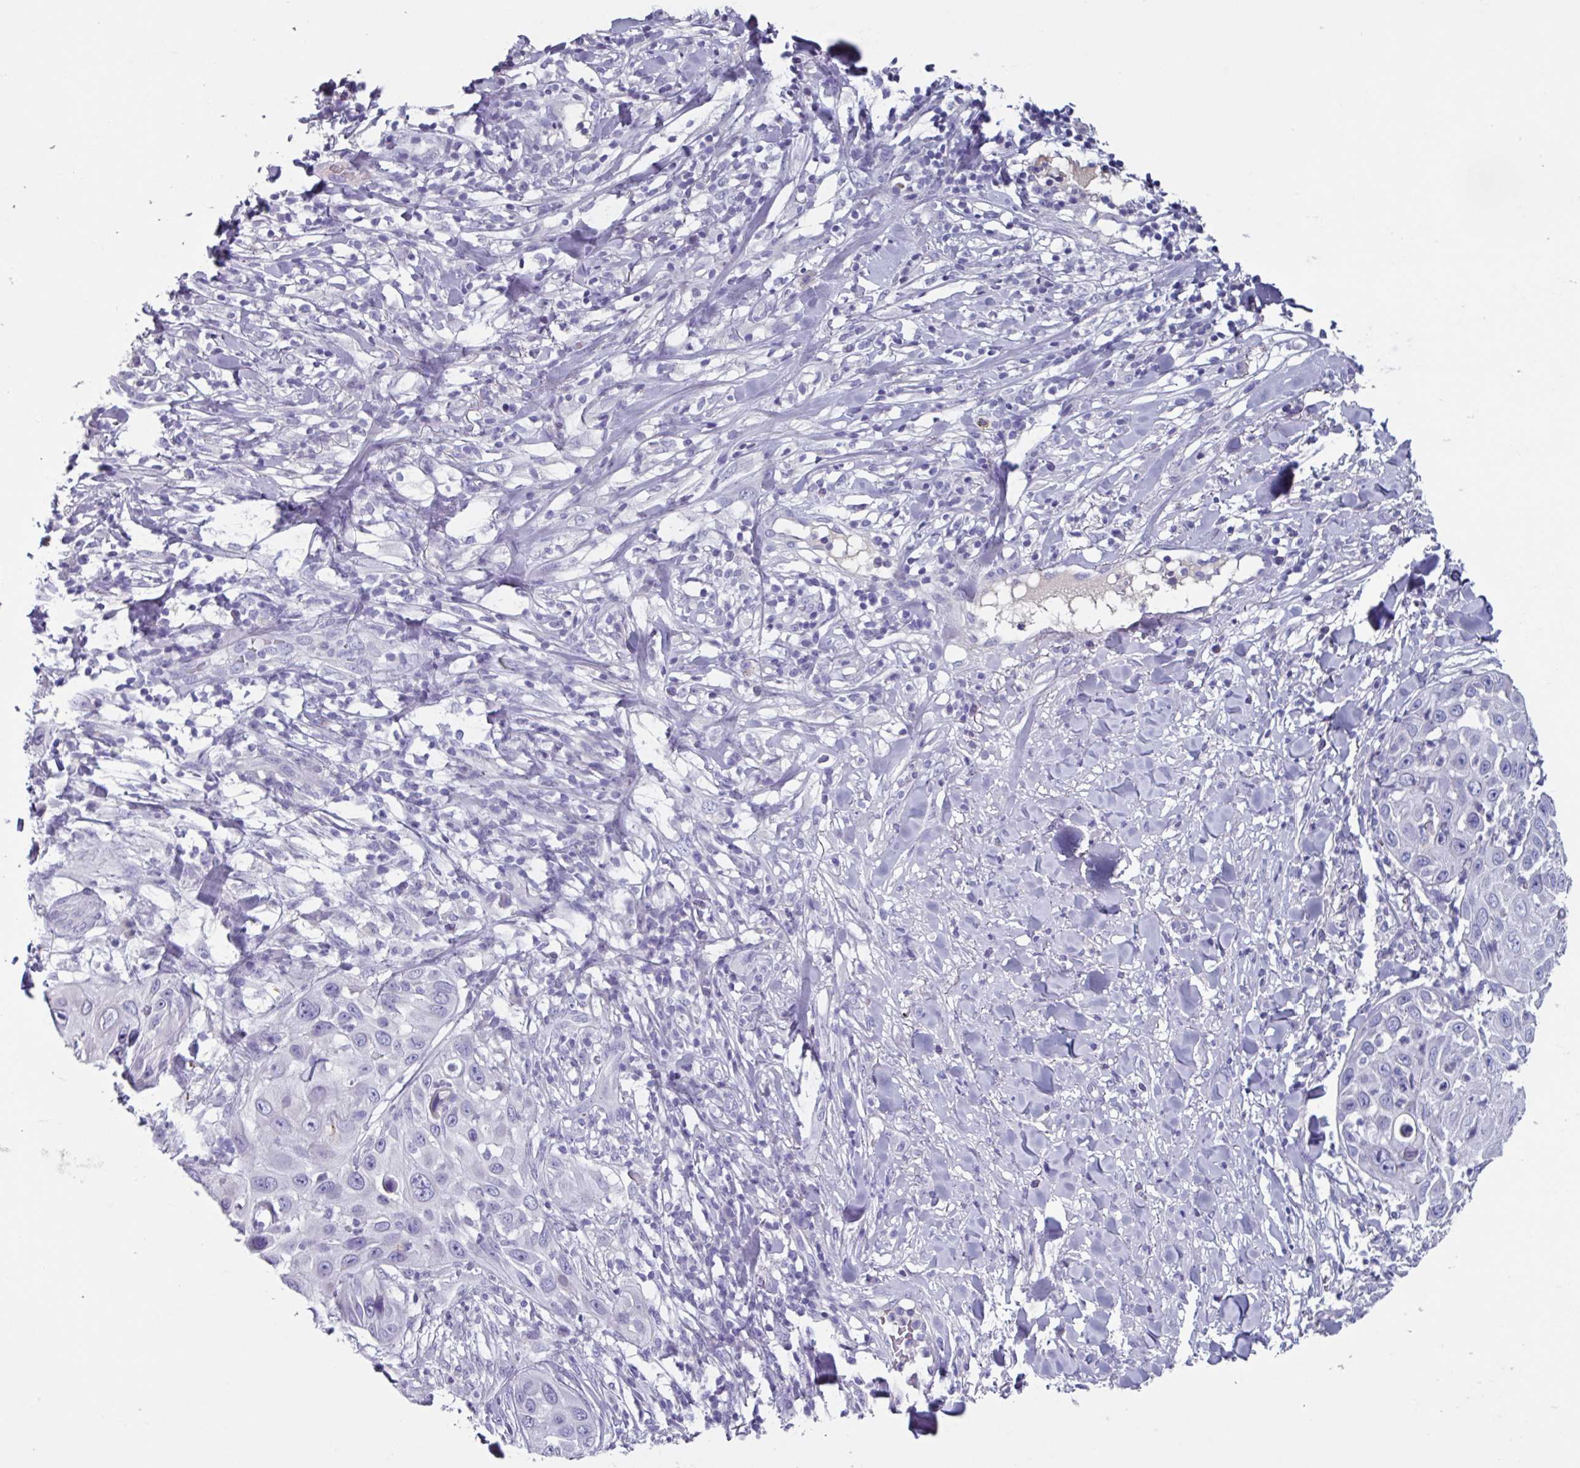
{"staining": {"intensity": "negative", "quantity": "none", "location": "none"}, "tissue": "skin cancer", "cell_type": "Tumor cells", "image_type": "cancer", "snomed": [{"axis": "morphology", "description": "Squamous cell carcinoma, NOS"}, {"axis": "topography", "description": "Skin"}], "caption": "Skin cancer (squamous cell carcinoma) stained for a protein using immunohistochemistry (IHC) exhibits no expression tumor cells.", "gene": "OR2T10", "patient": {"sex": "female", "age": 44}}